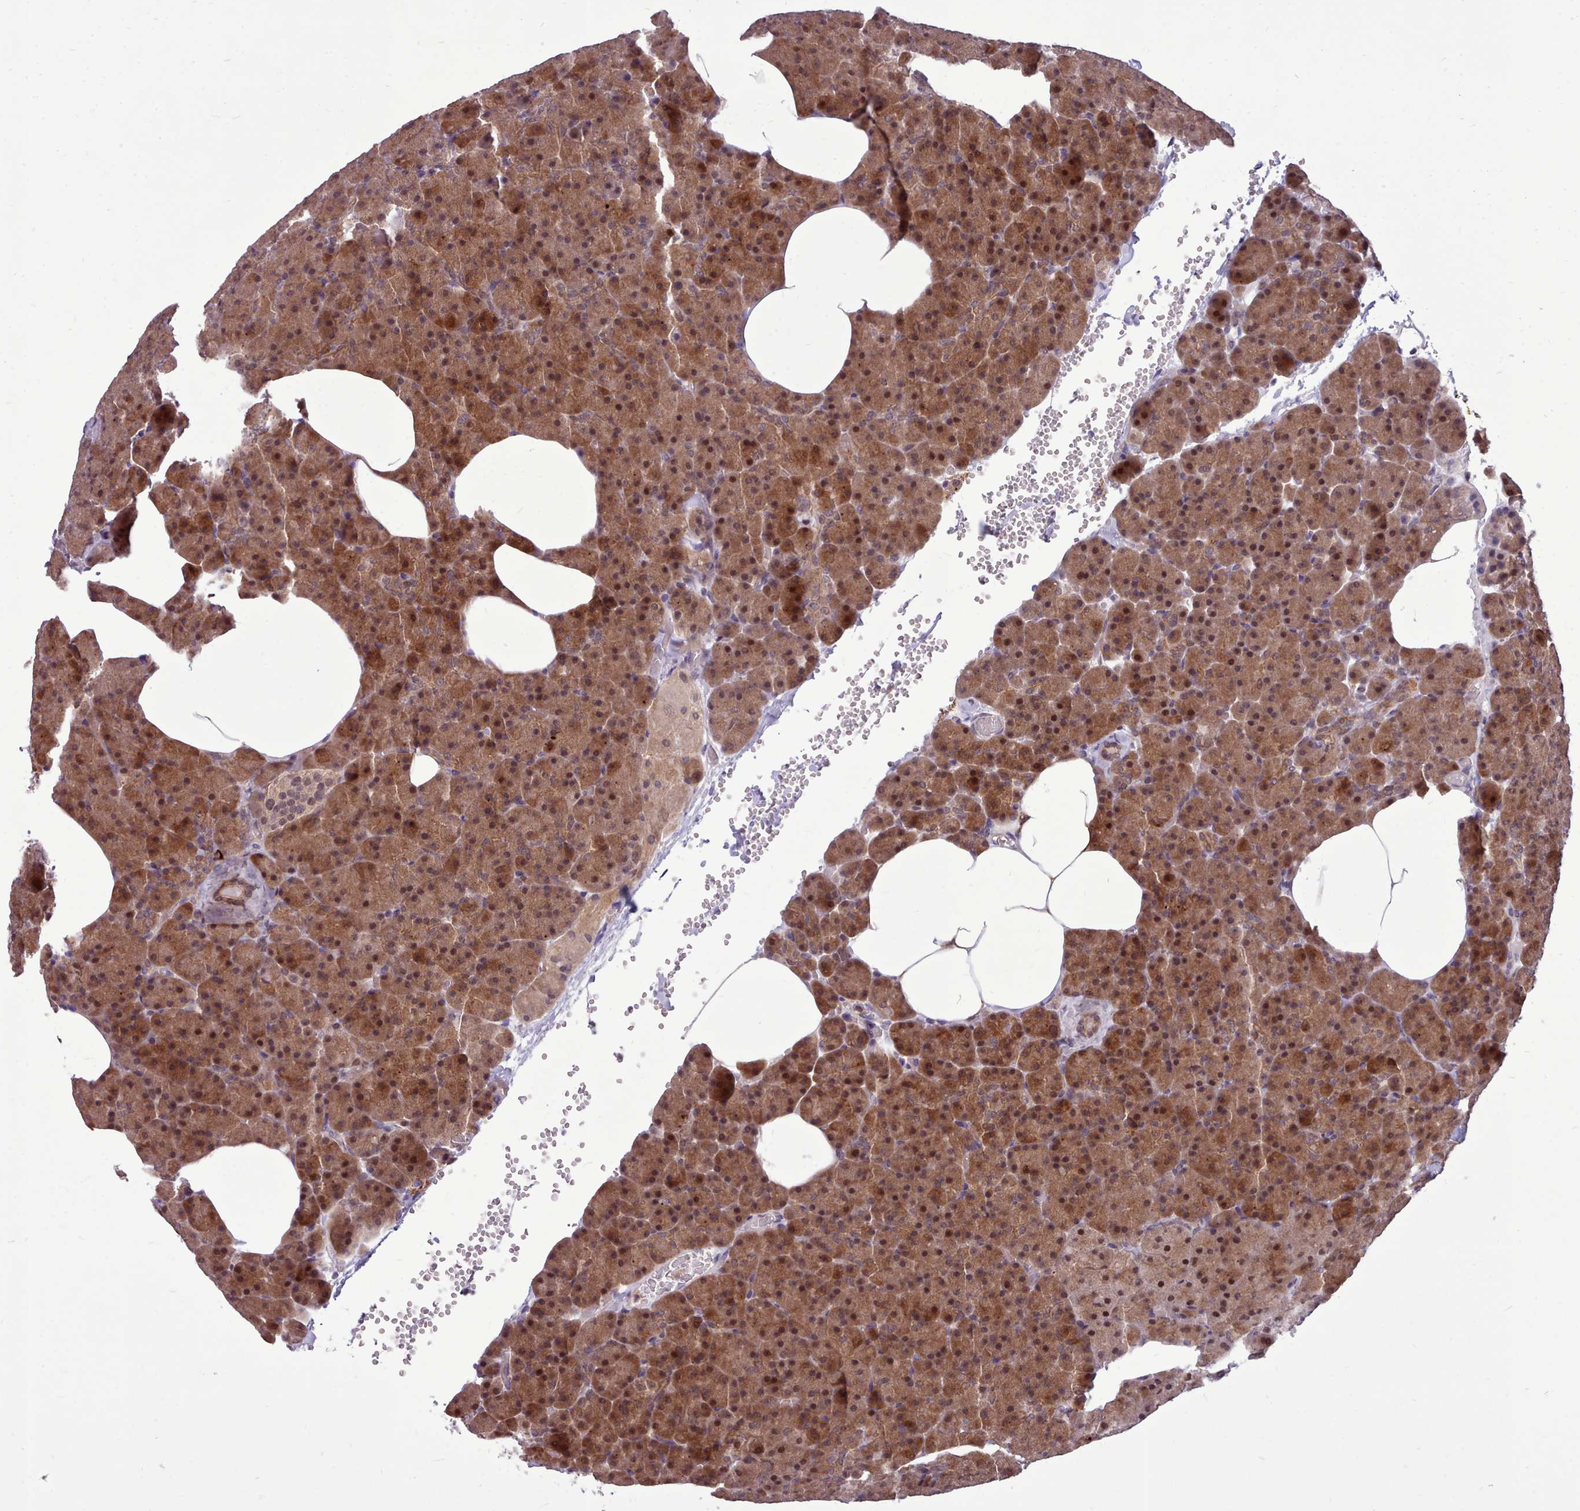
{"staining": {"intensity": "moderate", "quantity": ">75%", "location": "cytoplasmic/membranous,nuclear"}, "tissue": "pancreas", "cell_type": "Exocrine glandular cells", "image_type": "normal", "snomed": [{"axis": "morphology", "description": "Normal tissue, NOS"}, {"axis": "morphology", "description": "Carcinoid, malignant, NOS"}, {"axis": "topography", "description": "Pancreas"}], "caption": "Protein staining exhibits moderate cytoplasmic/membranous,nuclear expression in approximately >75% of exocrine glandular cells in unremarkable pancreas.", "gene": "AHCY", "patient": {"sex": "female", "age": 35}}